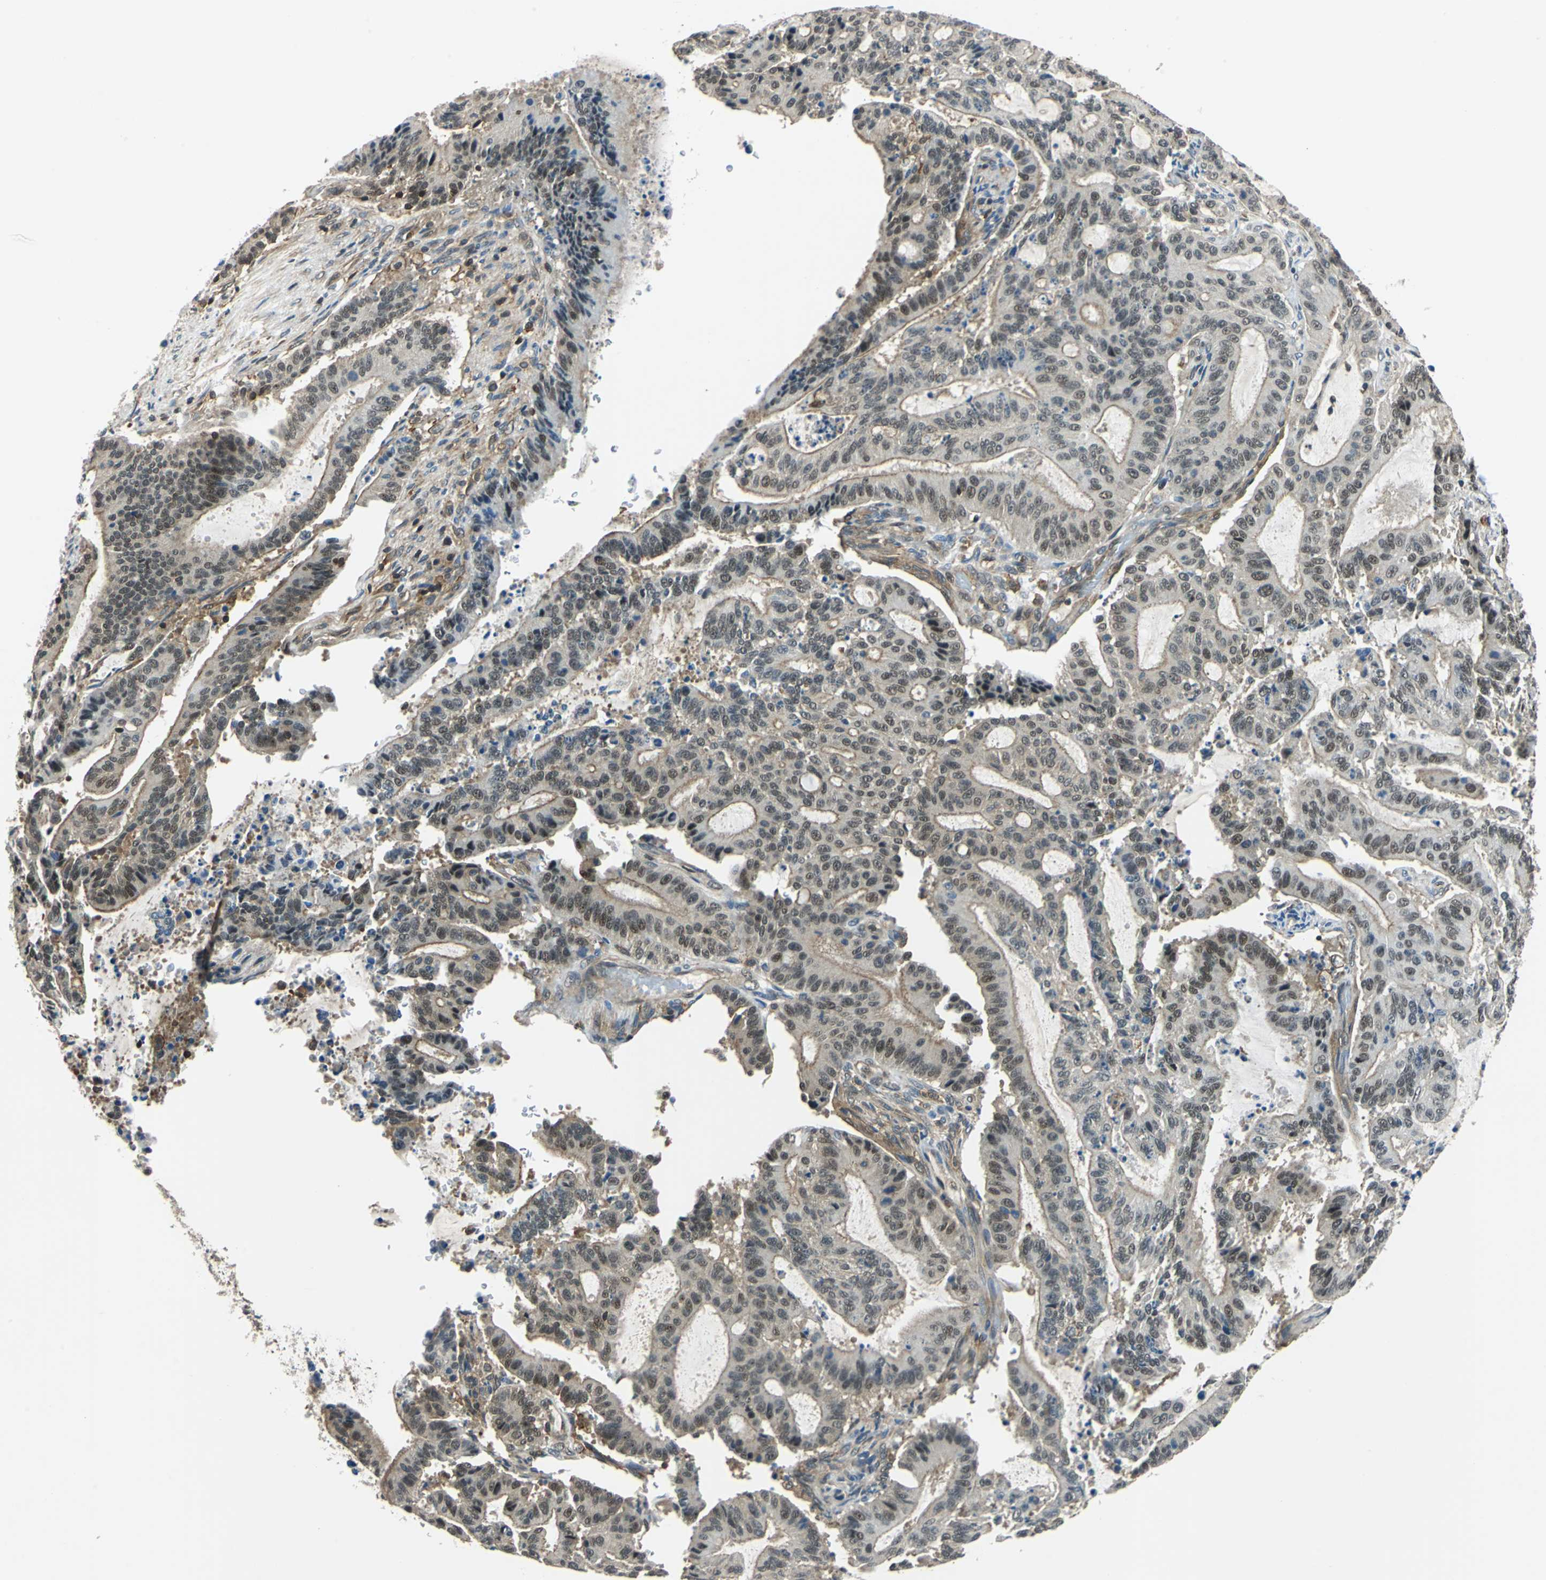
{"staining": {"intensity": "moderate", "quantity": "25%-75%", "location": "cytoplasmic/membranous,nuclear"}, "tissue": "liver cancer", "cell_type": "Tumor cells", "image_type": "cancer", "snomed": [{"axis": "morphology", "description": "Cholangiocarcinoma"}, {"axis": "topography", "description": "Liver"}], "caption": "Liver cholangiocarcinoma was stained to show a protein in brown. There is medium levels of moderate cytoplasmic/membranous and nuclear positivity in about 25%-75% of tumor cells. (Brightfield microscopy of DAB IHC at high magnification).", "gene": "ARPC3", "patient": {"sex": "female", "age": 73}}